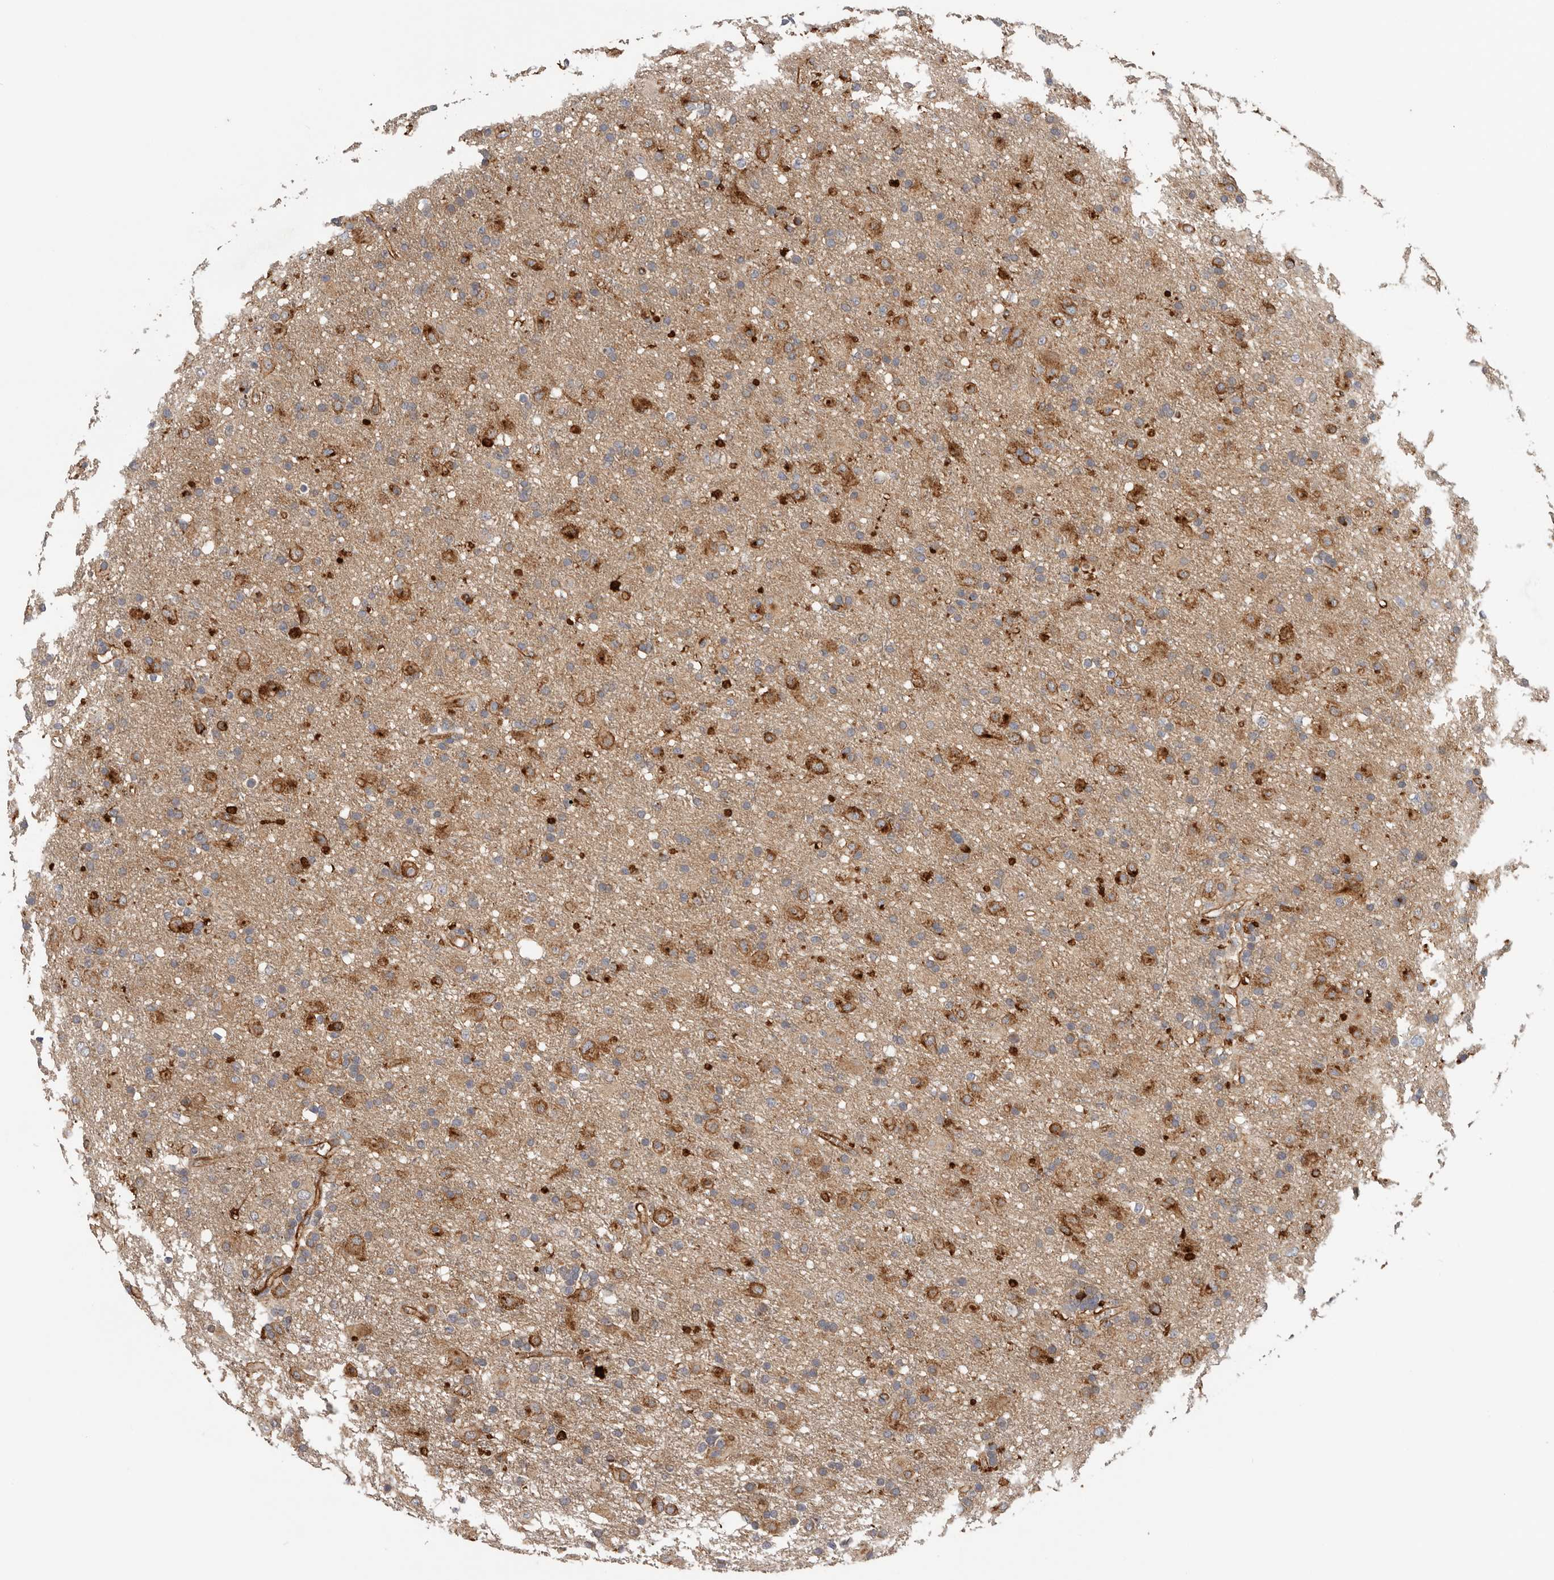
{"staining": {"intensity": "moderate", "quantity": ">75%", "location": "cytoplasmic/membranous"}, "tissue": "glioma", "cell_type": "Tumor cells", "image_type": "cancer", "snomed": [{"axis": "morphology", "description": "Glioma, malignant, Low grade"}, {"axis": "topography", "description": "Brain"}], "caption": "There is medium levels of moderate cytoplasmic/membranous positivity in tumor cells of glioma, as demonstrated by immunohistochemical staining (brown color).", "gene": "TFRC", "patient": {"sex": "male", "age": 65}}